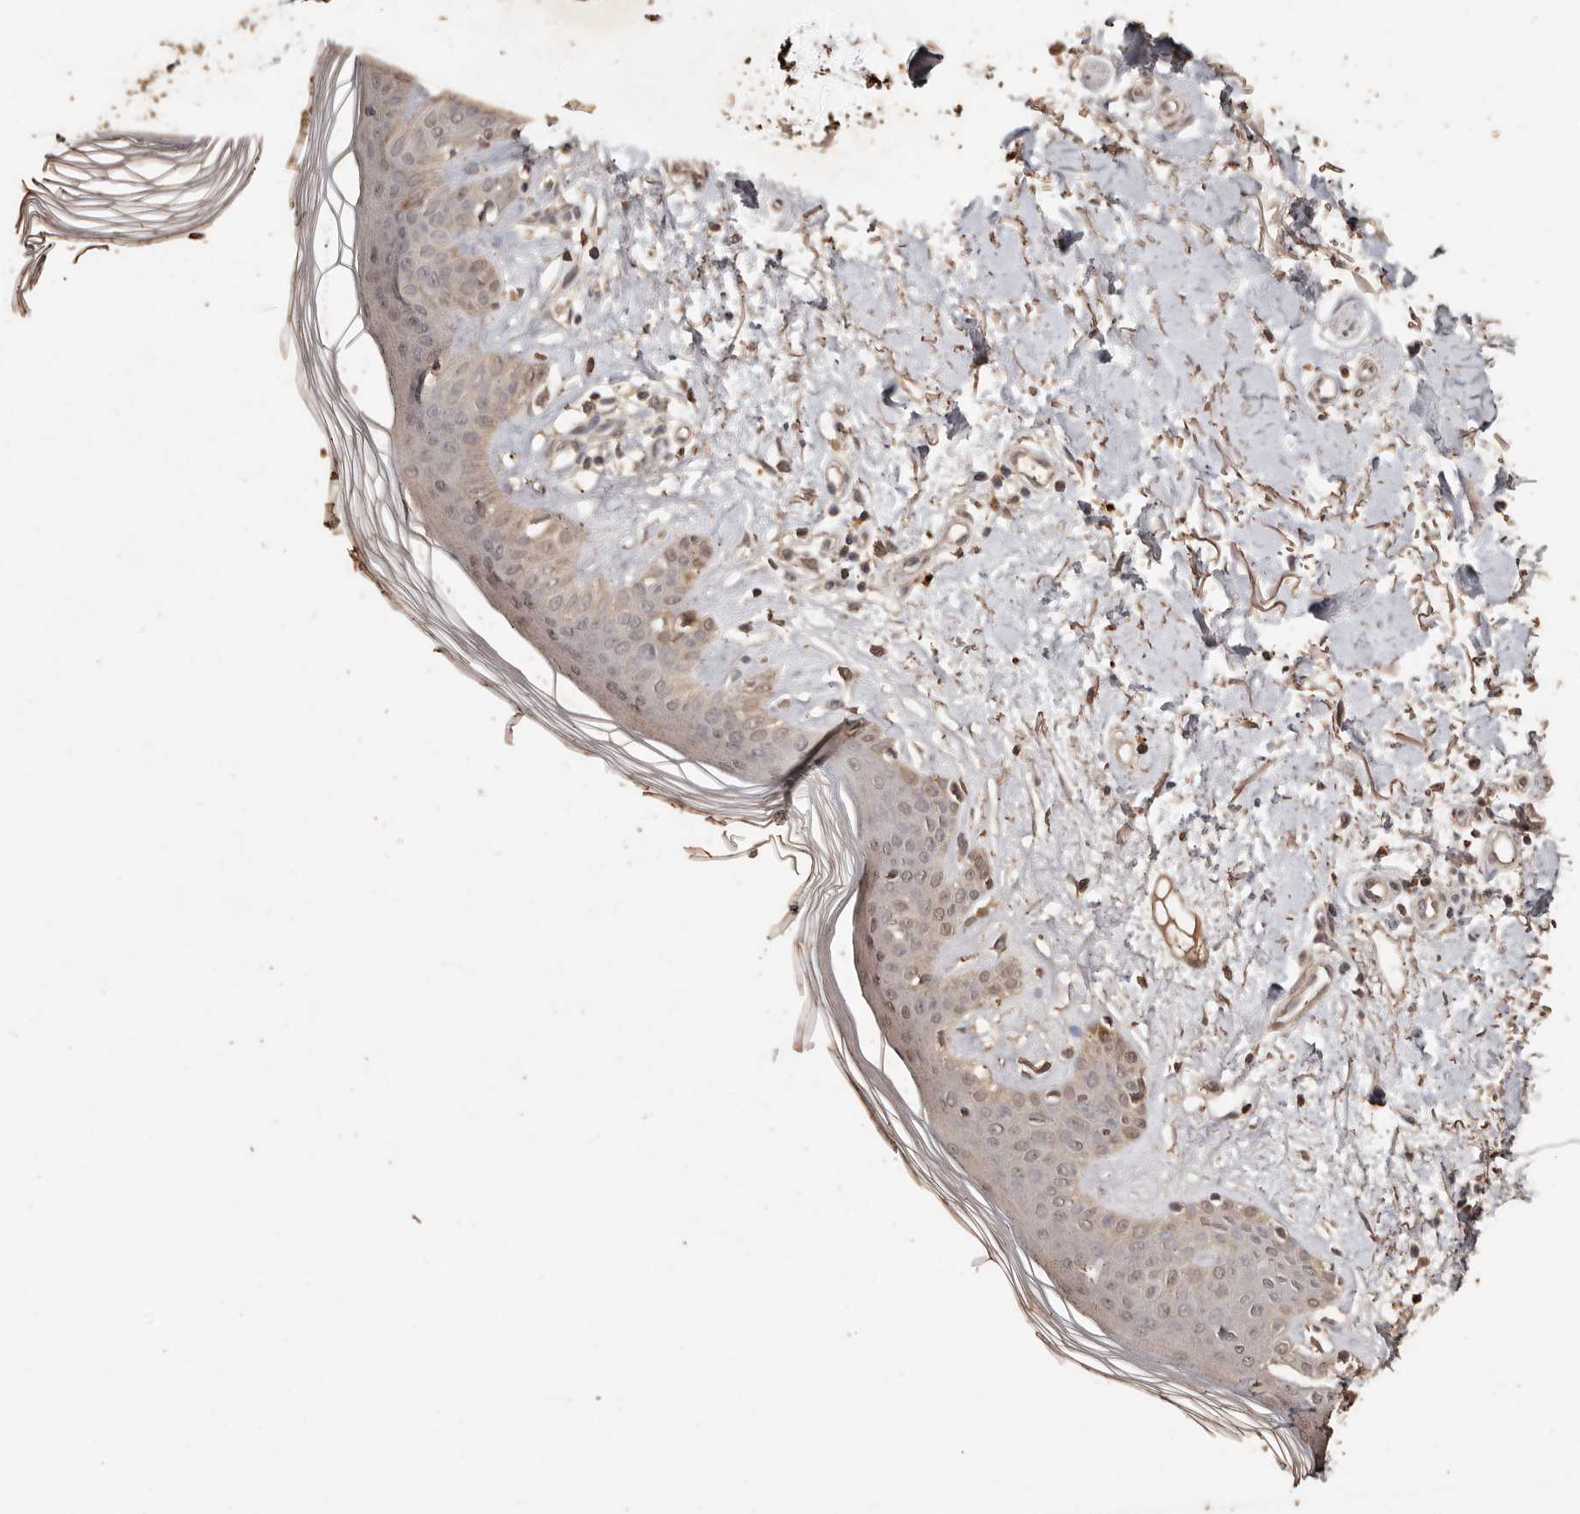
{"staining": {"intensity": "moderate", "quantity": ">75%", "location": "cytoplasmic/membranous"}, "tissue": "skin", "cell_type": "Fibroblasts", "image_type": "normal", "snomed": [{"axis": "morphology", "description": "Normal tissue, NOS"}, {"axis": "topography", "description": "Skin"}], "caption": "Immunohistochemistry image of normal skin: skin stained using IHC shows medium levels of moderate protein expression localized specifically in the cytoplasmic/membranous of fibroblasts, appearing as a cytoplasmic/membranous brown color.", "gene": "PKDCC", "patient": {"sex": "female", "age": 64}}